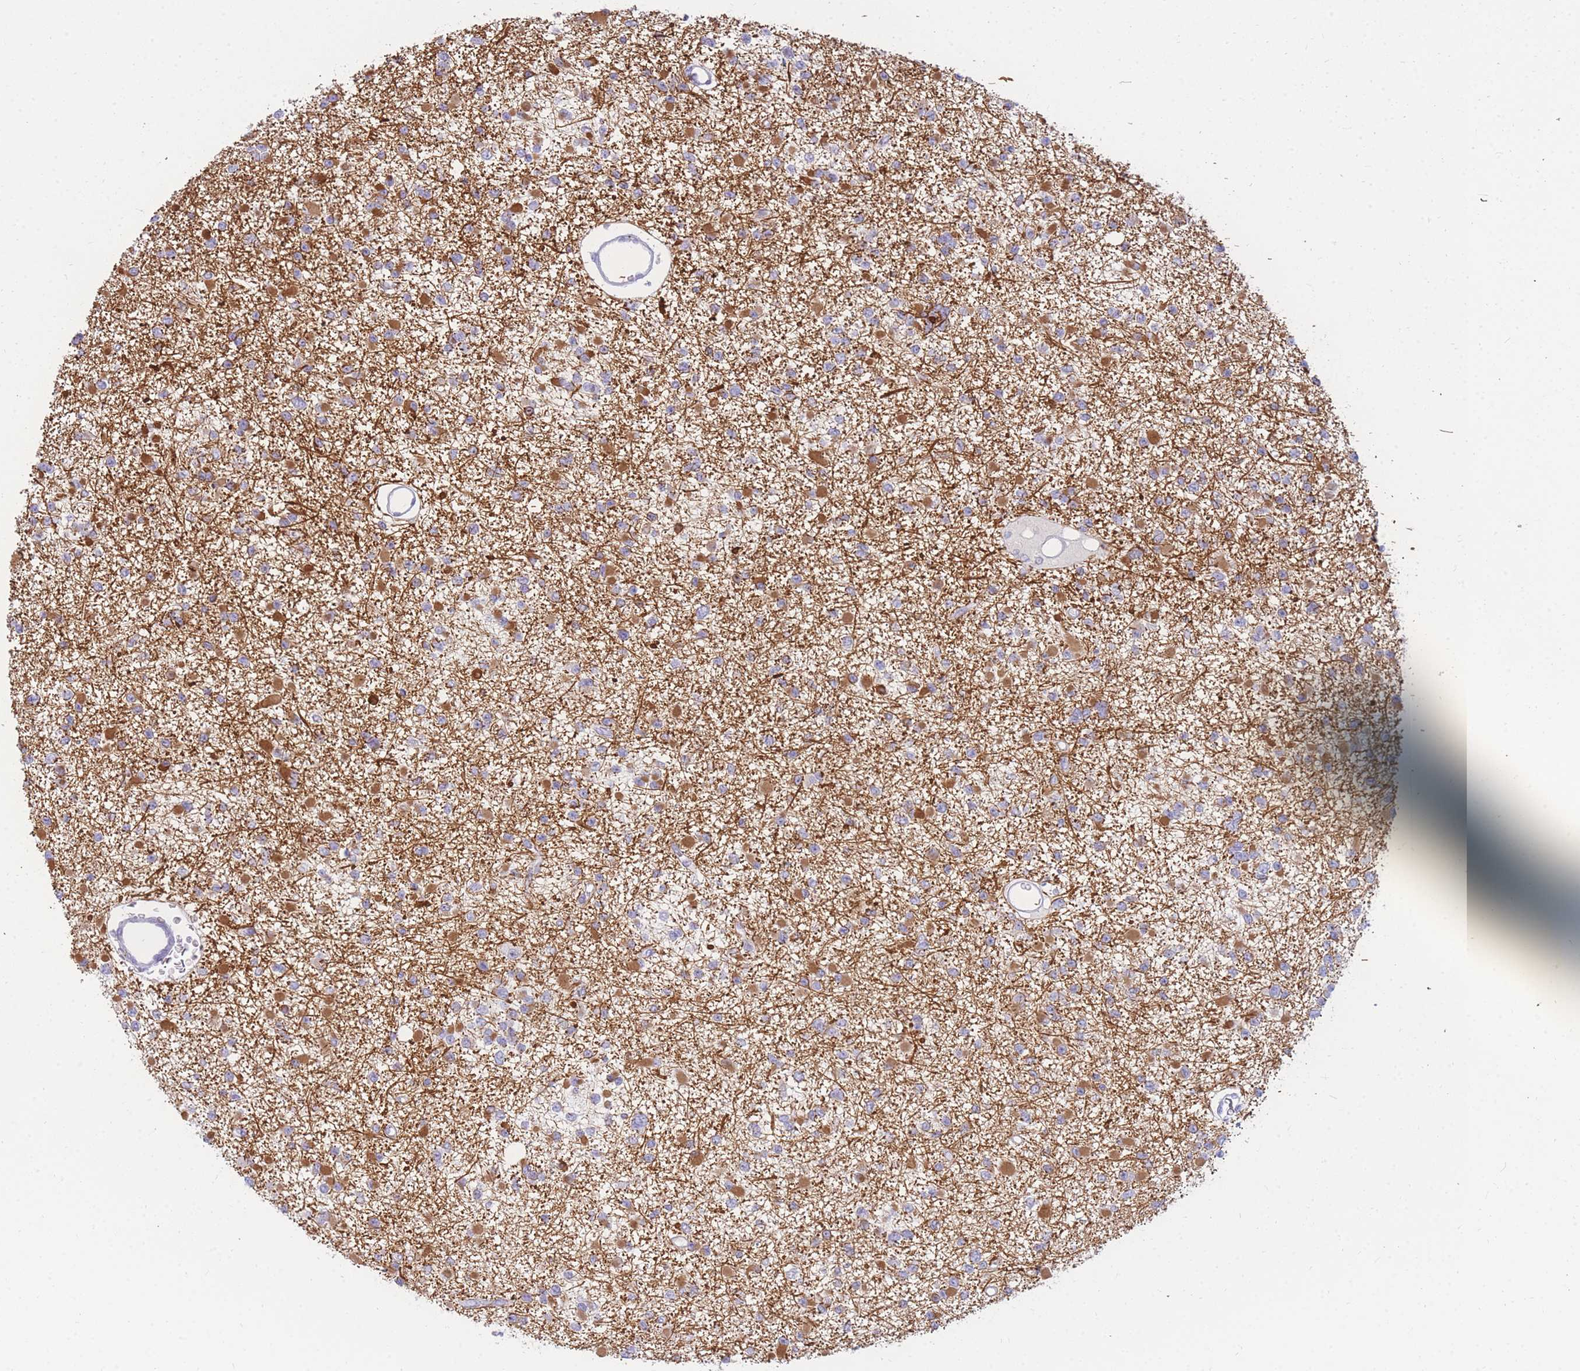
{"staining": {"intensity": "moderate", "quantity": "25%-75%", "location": "cytoplasmic/membranous"}, "tissue": "glioma", "cell_type": "Tumor cells", "image_type": "cancer", "snomed": [{"axis": "morphology", "description": "Glioma, malignant, Low grade"}, {"axis": "topography", "description": "Brain"}], "caption": "Glioma tissue shows moderate cytoplasmic/membranous expression in about 25%-75% of tumor cells (DAB = brown stain, brightfield microscopy at high magnification).", "gene": "NKX1-2", "patient": {"sex": "female", "age": 22}}